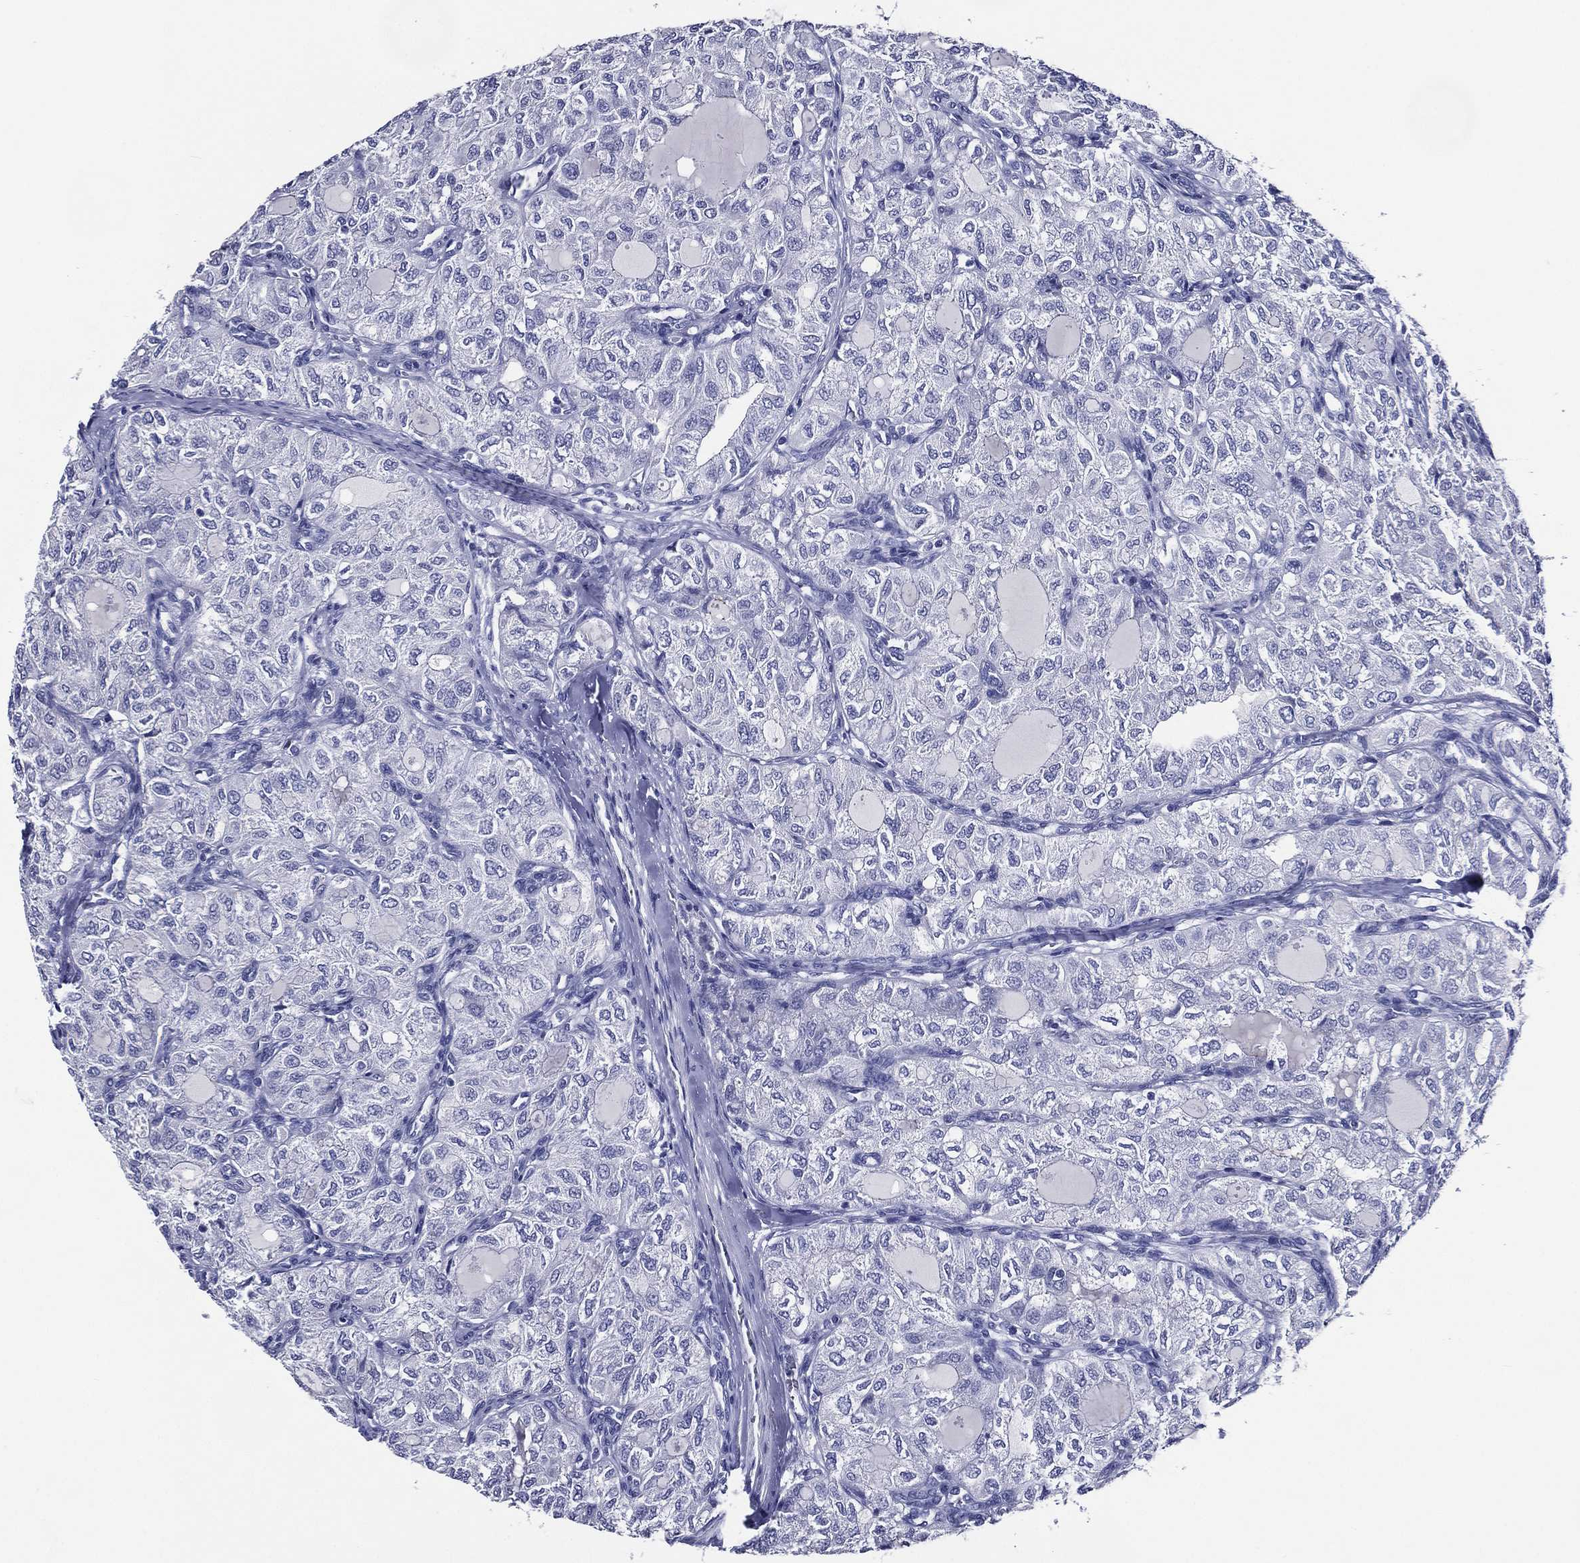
{"staining": {"intensity": "negative", "quantity": "none", "location": "none"}, "tissue": "thyroid cancer", "cell_type": "Tumor cells", "image_type": "cancer", "snomed": [{"axis": "morphology", "description": "Follicular adenoma carcinoma, NOS"}, {"axis": "topography", "description": "Thyroid gland"}], "caption": "The photomicrograph shows no significant expression in tumor cells of thyroid cancer (follicular adenoma carcinoma).", "gene": "ACE2", "patient": {"sex": "male", "age": 75}}